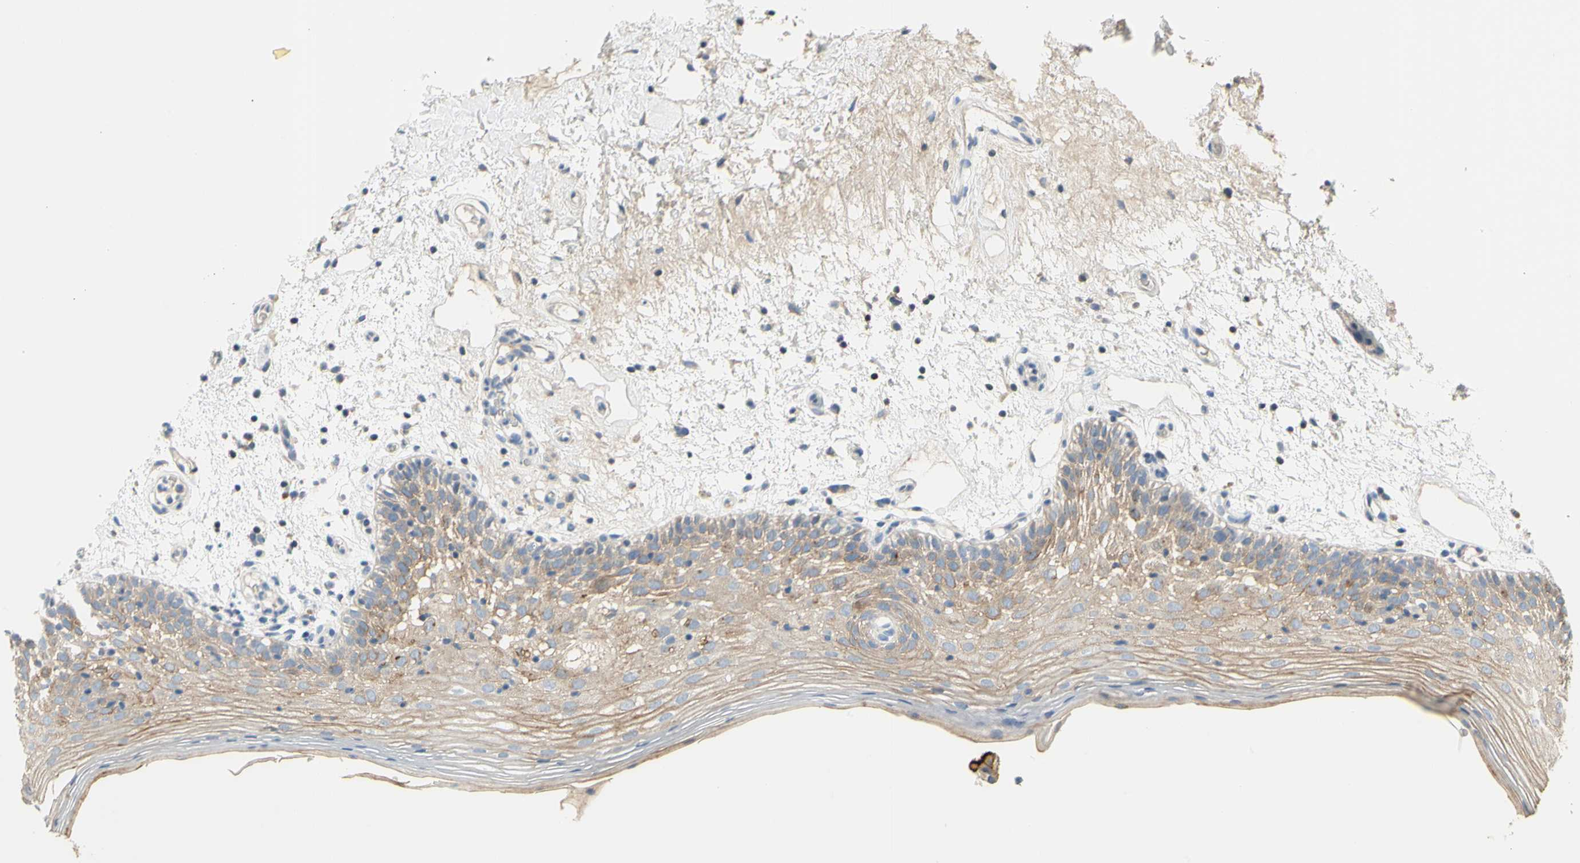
{"staining": {"intensity": "weak", "quantity": "25%-75%", "location": "cytoplasmic/membranous"}, "tissue": "oral mucosa", "cell_type": "Squamous epithelial cells", "image_type": "normal", "snomed": [{"axis": "morphology", "description": "Normal tissue, NOS"}, {"axis": "morphology", "description": "Squamous cell carcinoma, NOS"}, {"axis": "topography", "description": "Skeletal muscle"}, {"axis": "topography", "description": "Oral tissue"}, {"axis": "topography", "description": "Head-Neck"}], "caption": "Weak cytoplasmic/membranous positivity for a protein is present in approximately 25%-75% of squamous epithelial cells of unremarkable oral mucosa using immunohistochemistry.", "gene": "MUC1", "patient": {"sex": "male", "age": 71}}